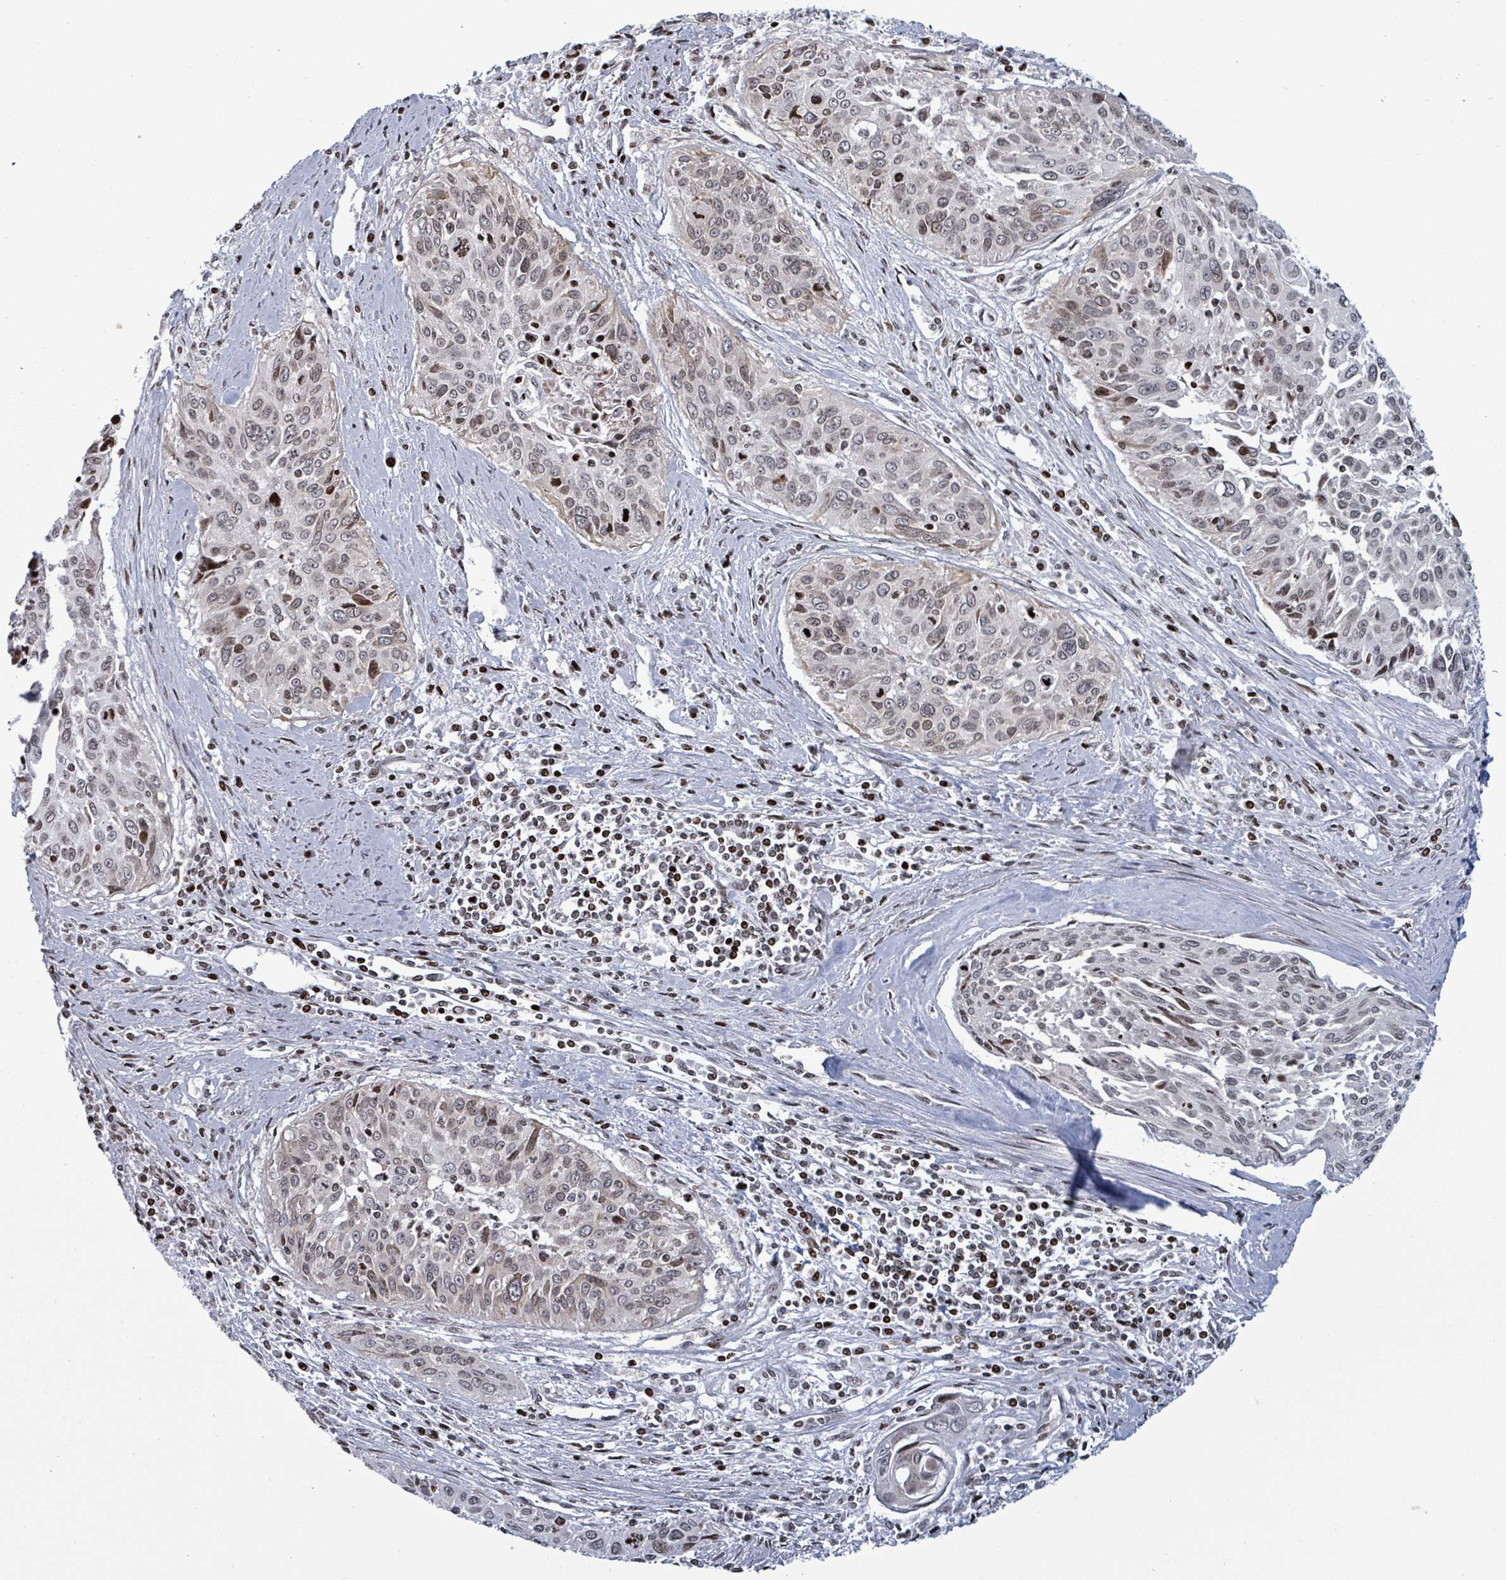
{"staining": {"intensity": "moderate", "quantity": "<25%", "location": "cytoplasmic/membranous,nuclear"}, "tissue": "cervical cancer", "cell_type": "Tumor cells", "image_type": "cancer", "snomed": [{"axis": "morphology", "description": "Squamous cell carcinoma, NOS"}, {"axis": "topography", "description": "Cervix"}], "caption": "DAB immunohistochemical staining of cervical cancer demonstrates moderate cytoplasmic/membranous and nuclear protein expression in approximately <25% of tumor cells.", "gene": "FNDC4", "patient": {"sex": "female", "age": 55}}